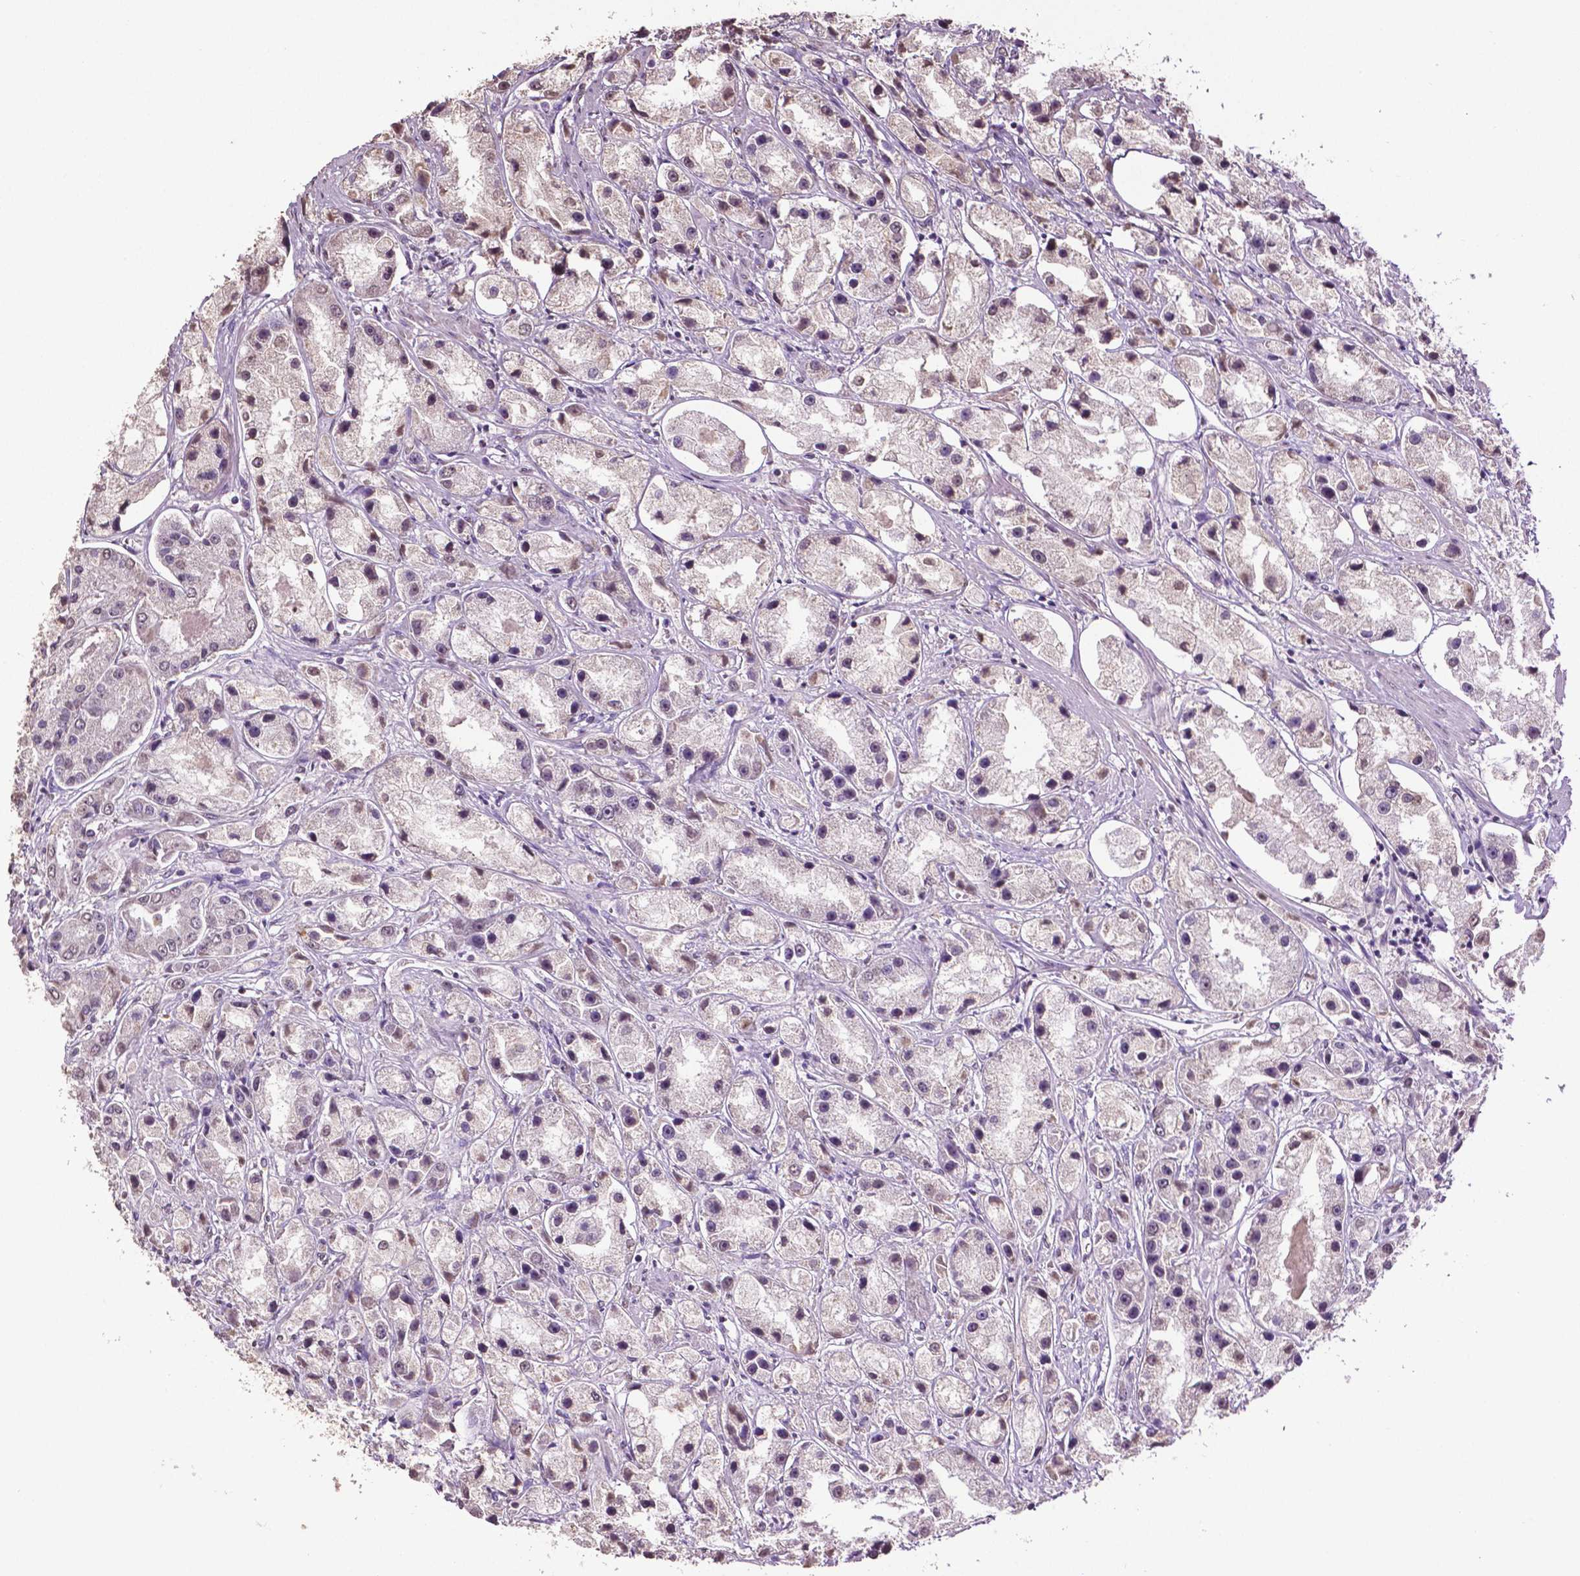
{"staining": {"intensity": "negative", "quantity": "none", "location": "none"}, "tissue": "prostate cancer", "cell_type": "Tumor cells", "image_type": "cancer", "snomed": [{"axis": "morphology", "description": "Adenocarcinoma, High grade"}, {"axis": "topography", "description": "Prostate"}], "caption": "Immunohistochemistry of prostate adenocarcinoma (high-grade) displays no positivity in tumor cells.", "gene": "RUNX3", "patient": {"sex": "male", "age": 67}}